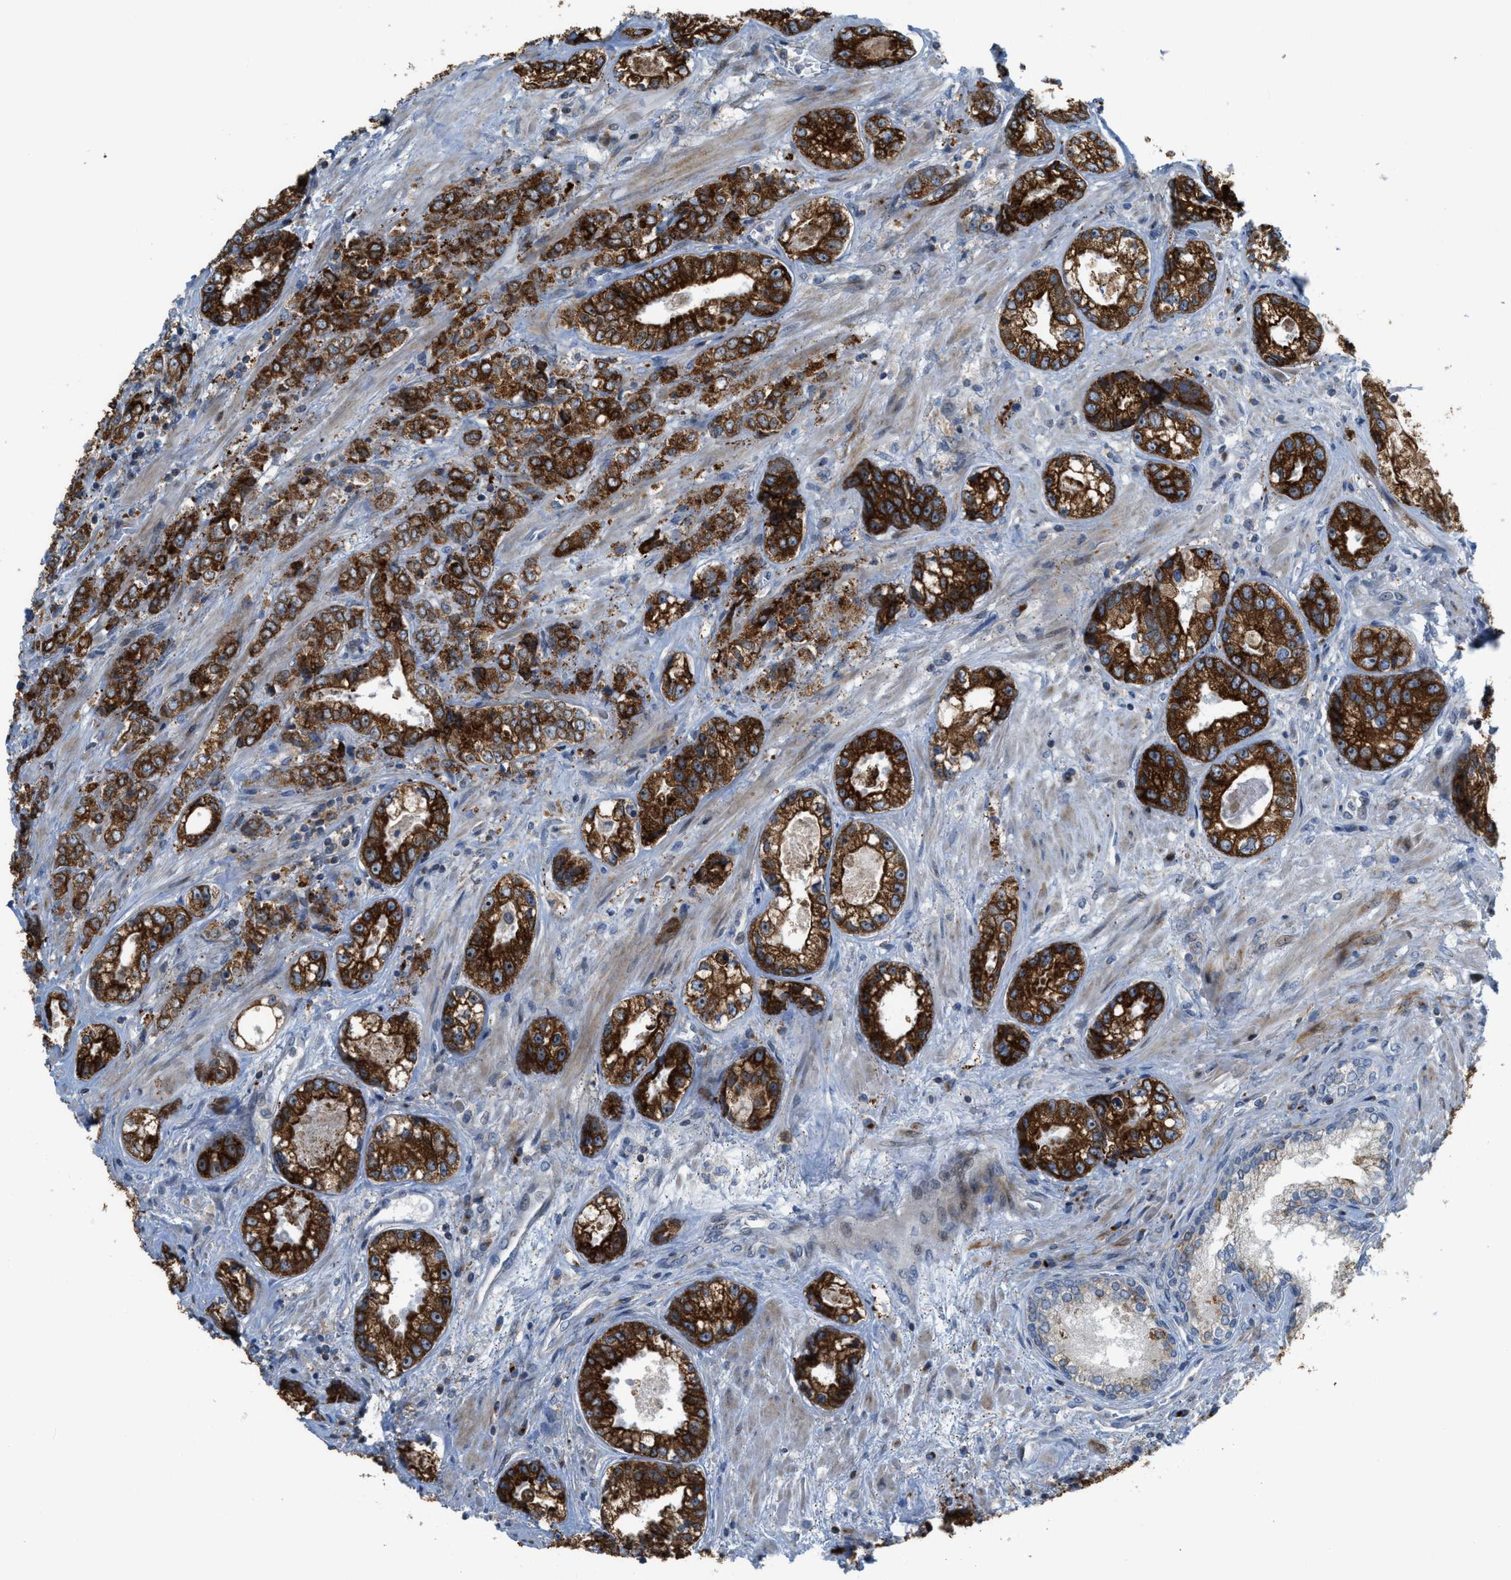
{"staining": {"intensity": "strong", "quantity": ">75%", "location": "cytoplasmic/membranous"}, "tissue": "prostate cancer", "cell_type": "Tumor cells", "image_type": "cancer", "snomed": [{"axis": "morphology", "description": "Adenocarcinoma, High grade"}, {"axis": "topography", "description": "Prostate"}], "caption": "Strong cytoplasmic/membranous positivity for a protein is identified in approximately >75% of tumor cells of high-grade adenocarcinoma (prostate) using immunohistochemistry.", "gene": "DIPK1A", "patient": {"sex": "male", "age": 61}}